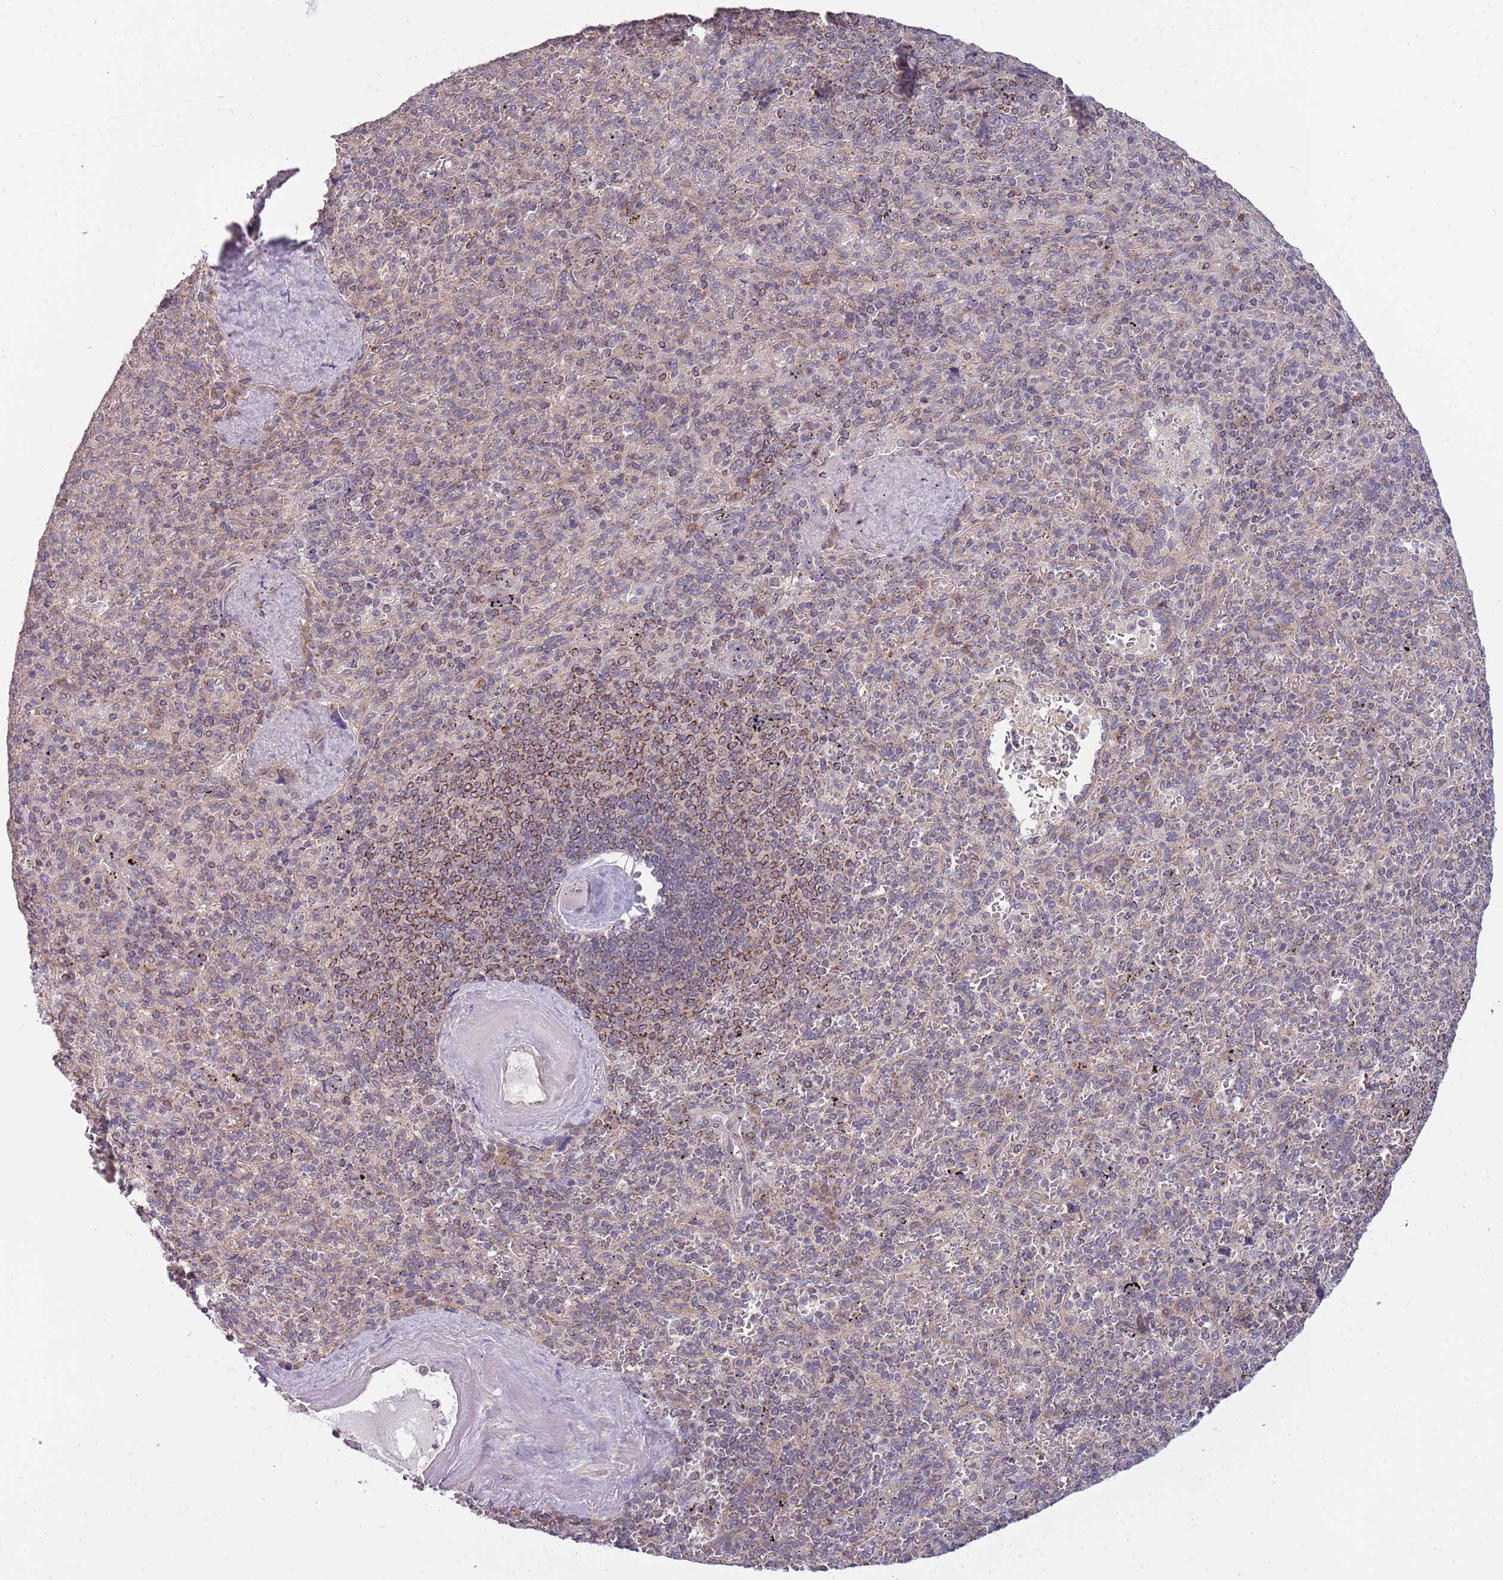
{"staining": {"intensity": "weak", "quantity": "<25%", "location": "cytoplasmic/membranous"}, "tissue": "spleen", "cell_type": "Cells in red pulp", "image_type": "normal", "snomed": [{"axis": "morphology", "description": "Normal tissue, NOS"}, {"axis": "topography", "description": "Spleen"}], "caption": "Immunohistochemistry (IHC) histopathology image of benign spleen: human spleen stained with DAB demonstrates no significant protein staining in cells in red pulp. The staining was performed using DAB to visualize the protein expression in brown, while the nuclei were stained in blue with hematoxylin (Magnification: 20x).", "gene": "RNF181", "patient": {"sex": "male", "age": 82}}